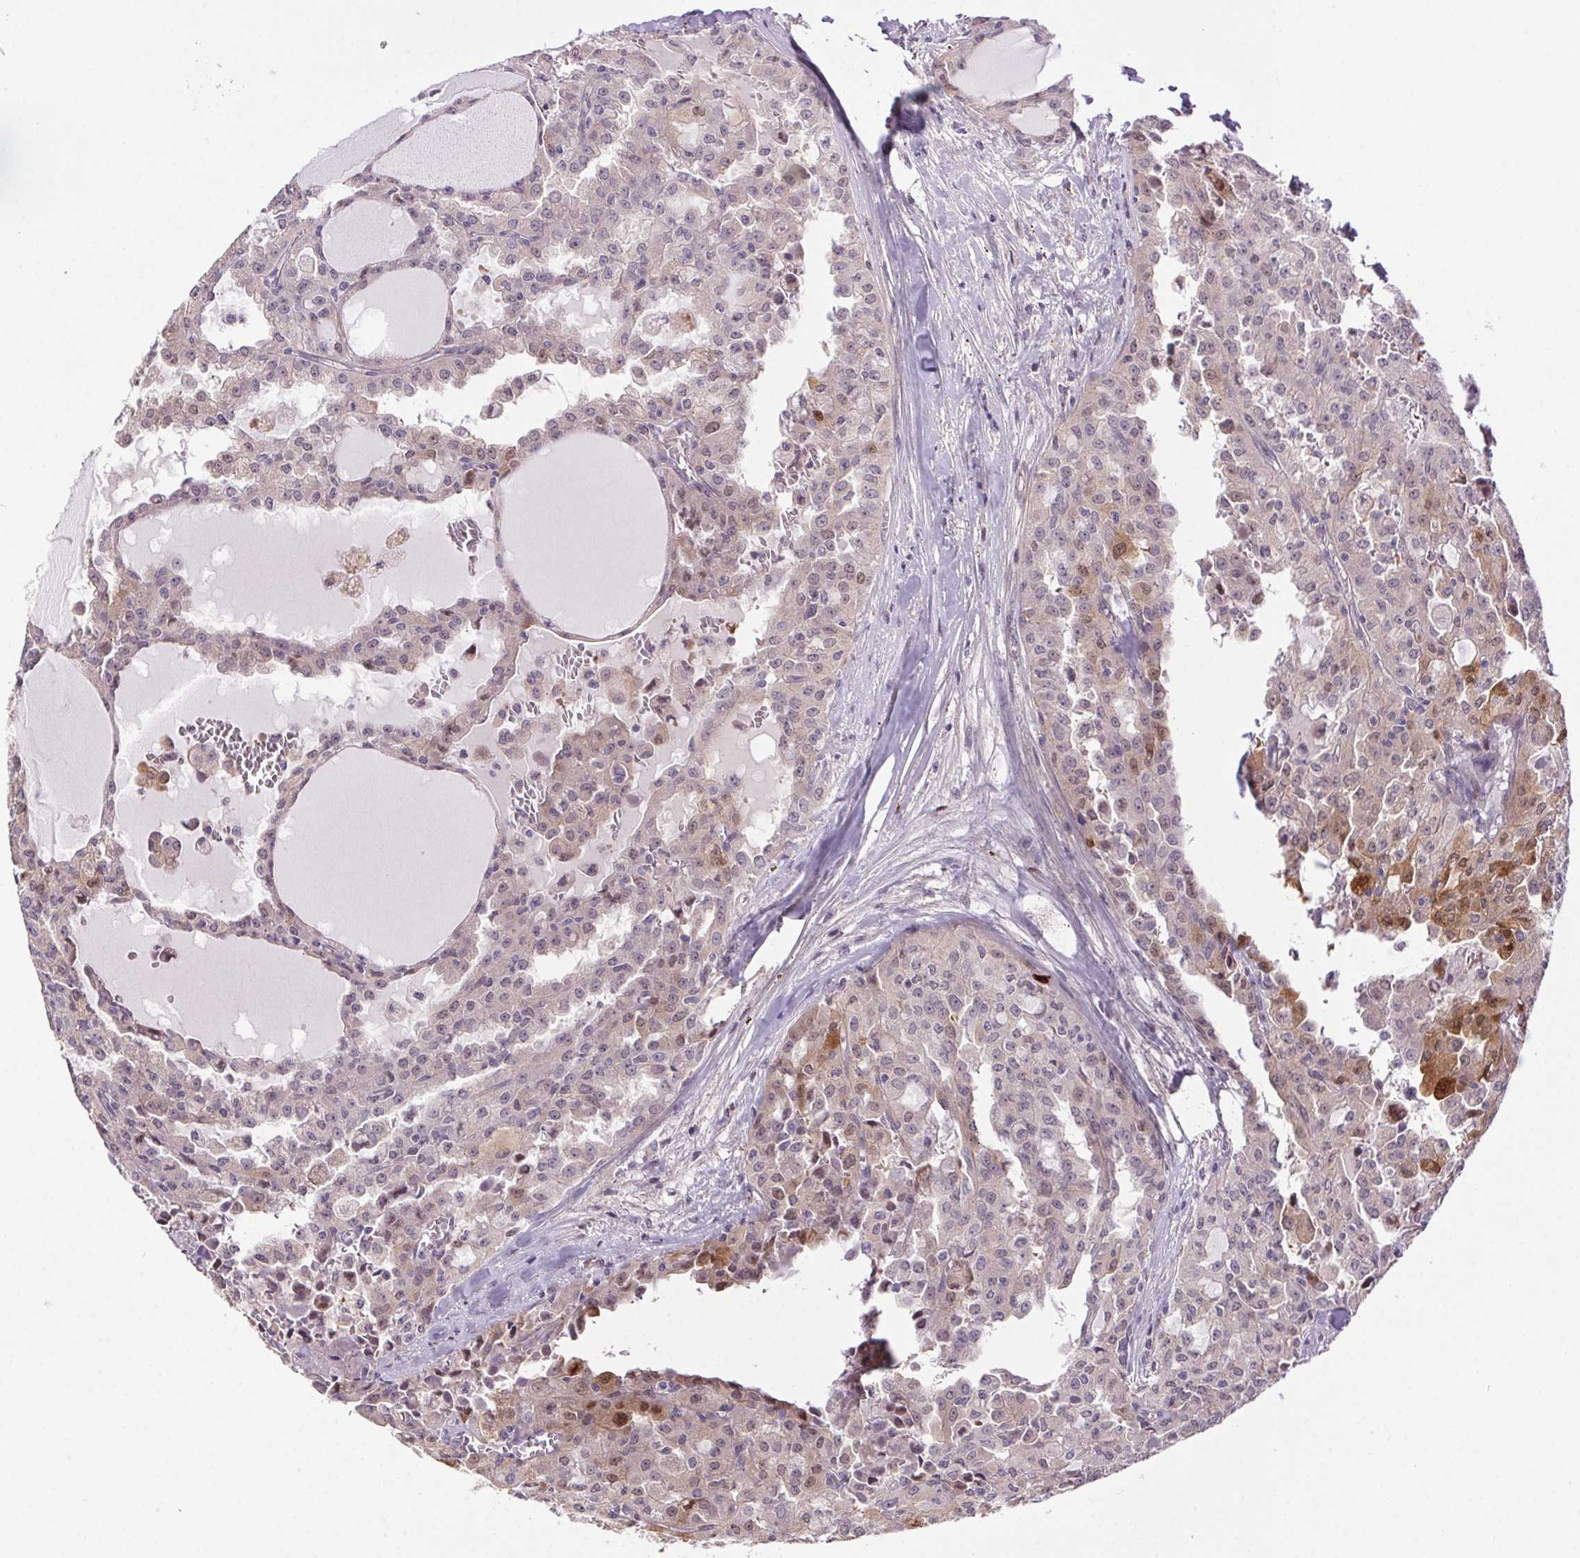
{"staining": {"intensity": "moderate", "quantity": "<25%", "location": "cytoplasmic/membranous,nuclear"}, "tissue": "head and neck cancer", "cell_type": "Tumor cells", "image_type": "cancer", "snomed": [{"axis": "morphology", "description": "Adenocarcinoma, NOS"}, {"axis": "topography", "description": "Head-Neck"}], "caption": "IHC of head and neck adenocarcinoma reveals low levels of moderate cytoplasmic/membranous and nuclear expression in approximately <25% of tumor cells.", "gene": "LRRTM1", "patient": {"sex": "male", "age": 64}}